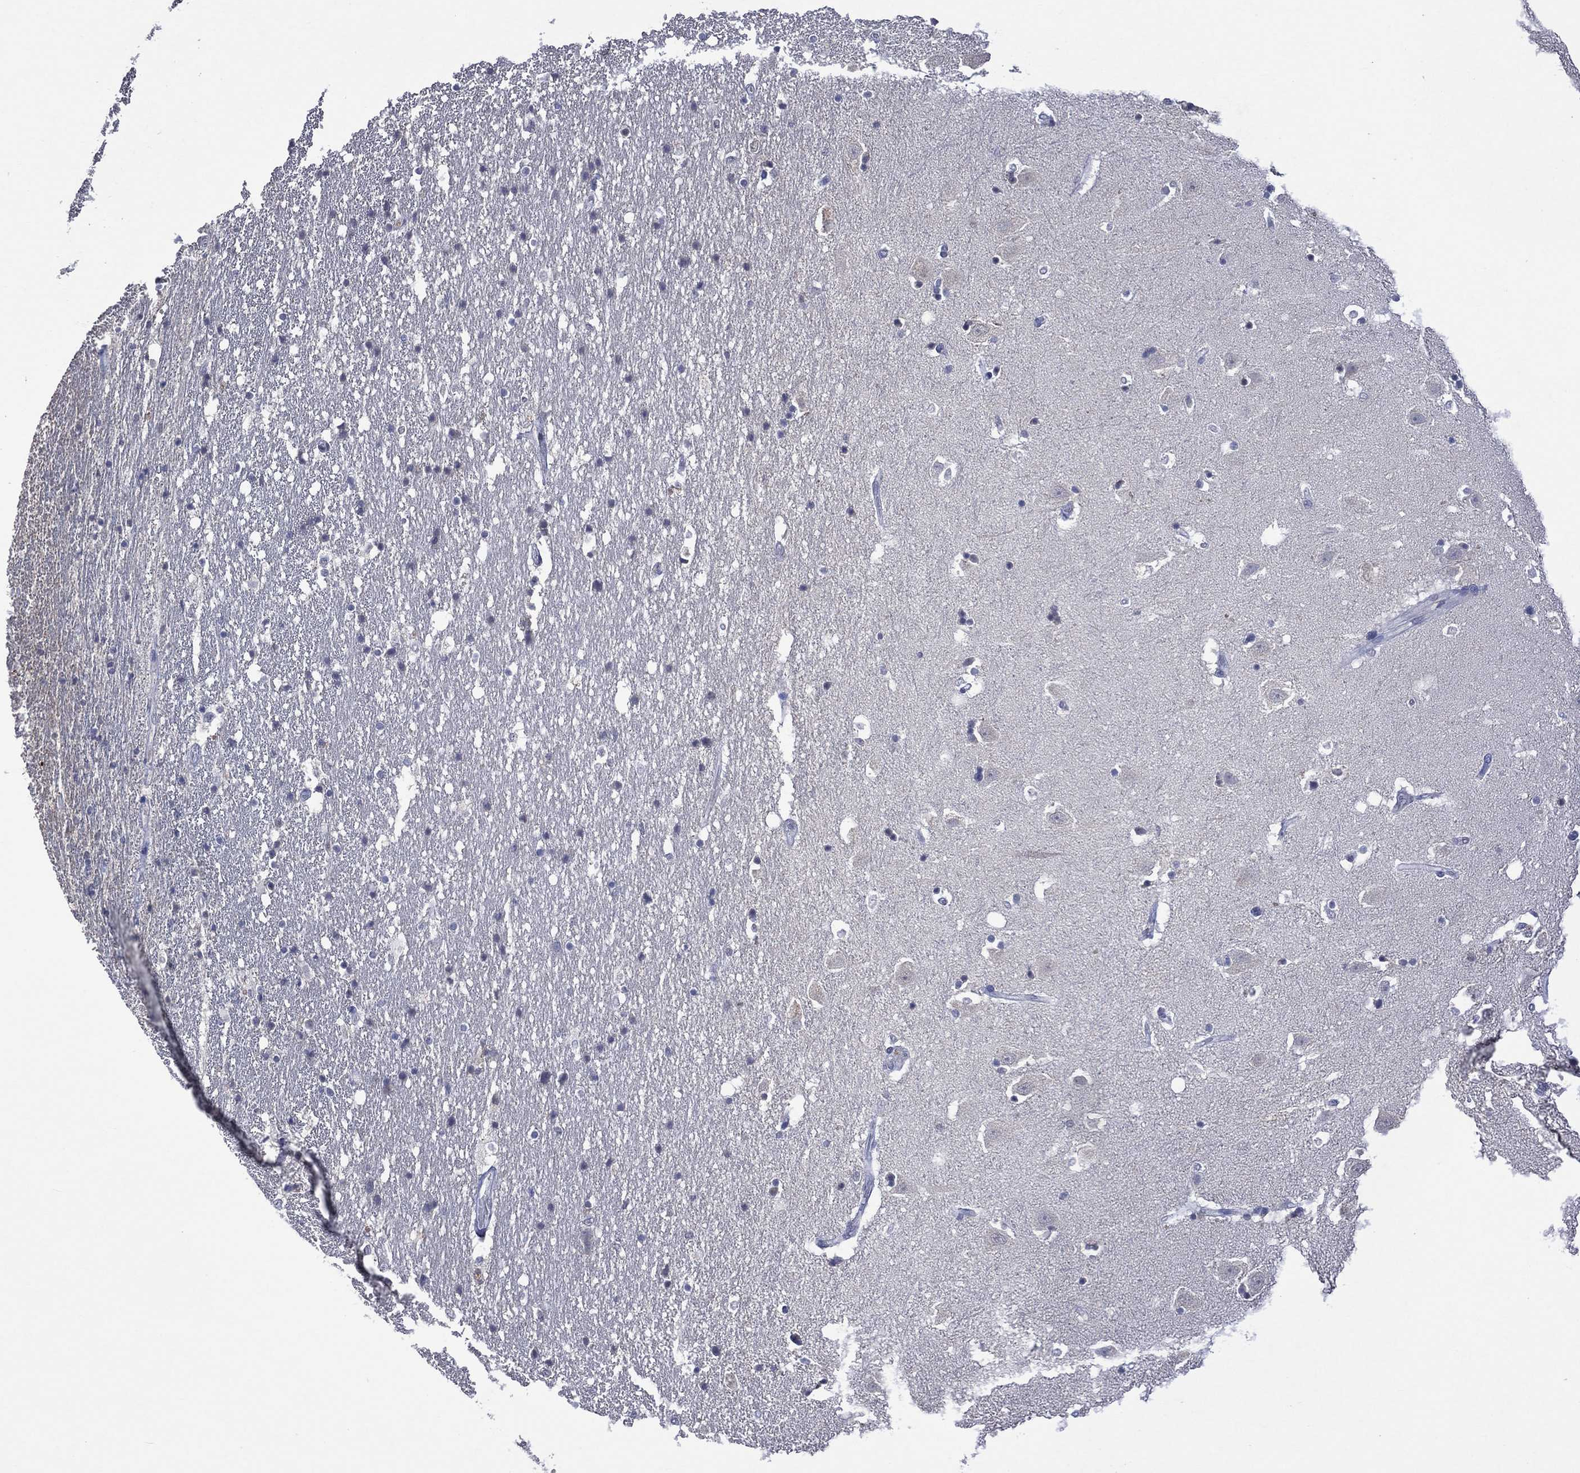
{"staining": {"intensity": "negative", "quantity": "none", "location": "none"}, "tissue": "hippocampus", "cell_type": "Glial cells", "image_type": "normal", "snomed": [{"axis": "morphology", "description": "Normal tissue, NOS"}, {"axis": "topography", "description": "Hippocampus"}], "caption": "Immunohistochemistry histopathology image of normal hippocampus: human hippocampus stained with DAB (3,3'-diaminobenzidine) displays no significant protein staining in glial cells.", "gene": "ASB10", "patient": {"sex": "male", "age": 49}}